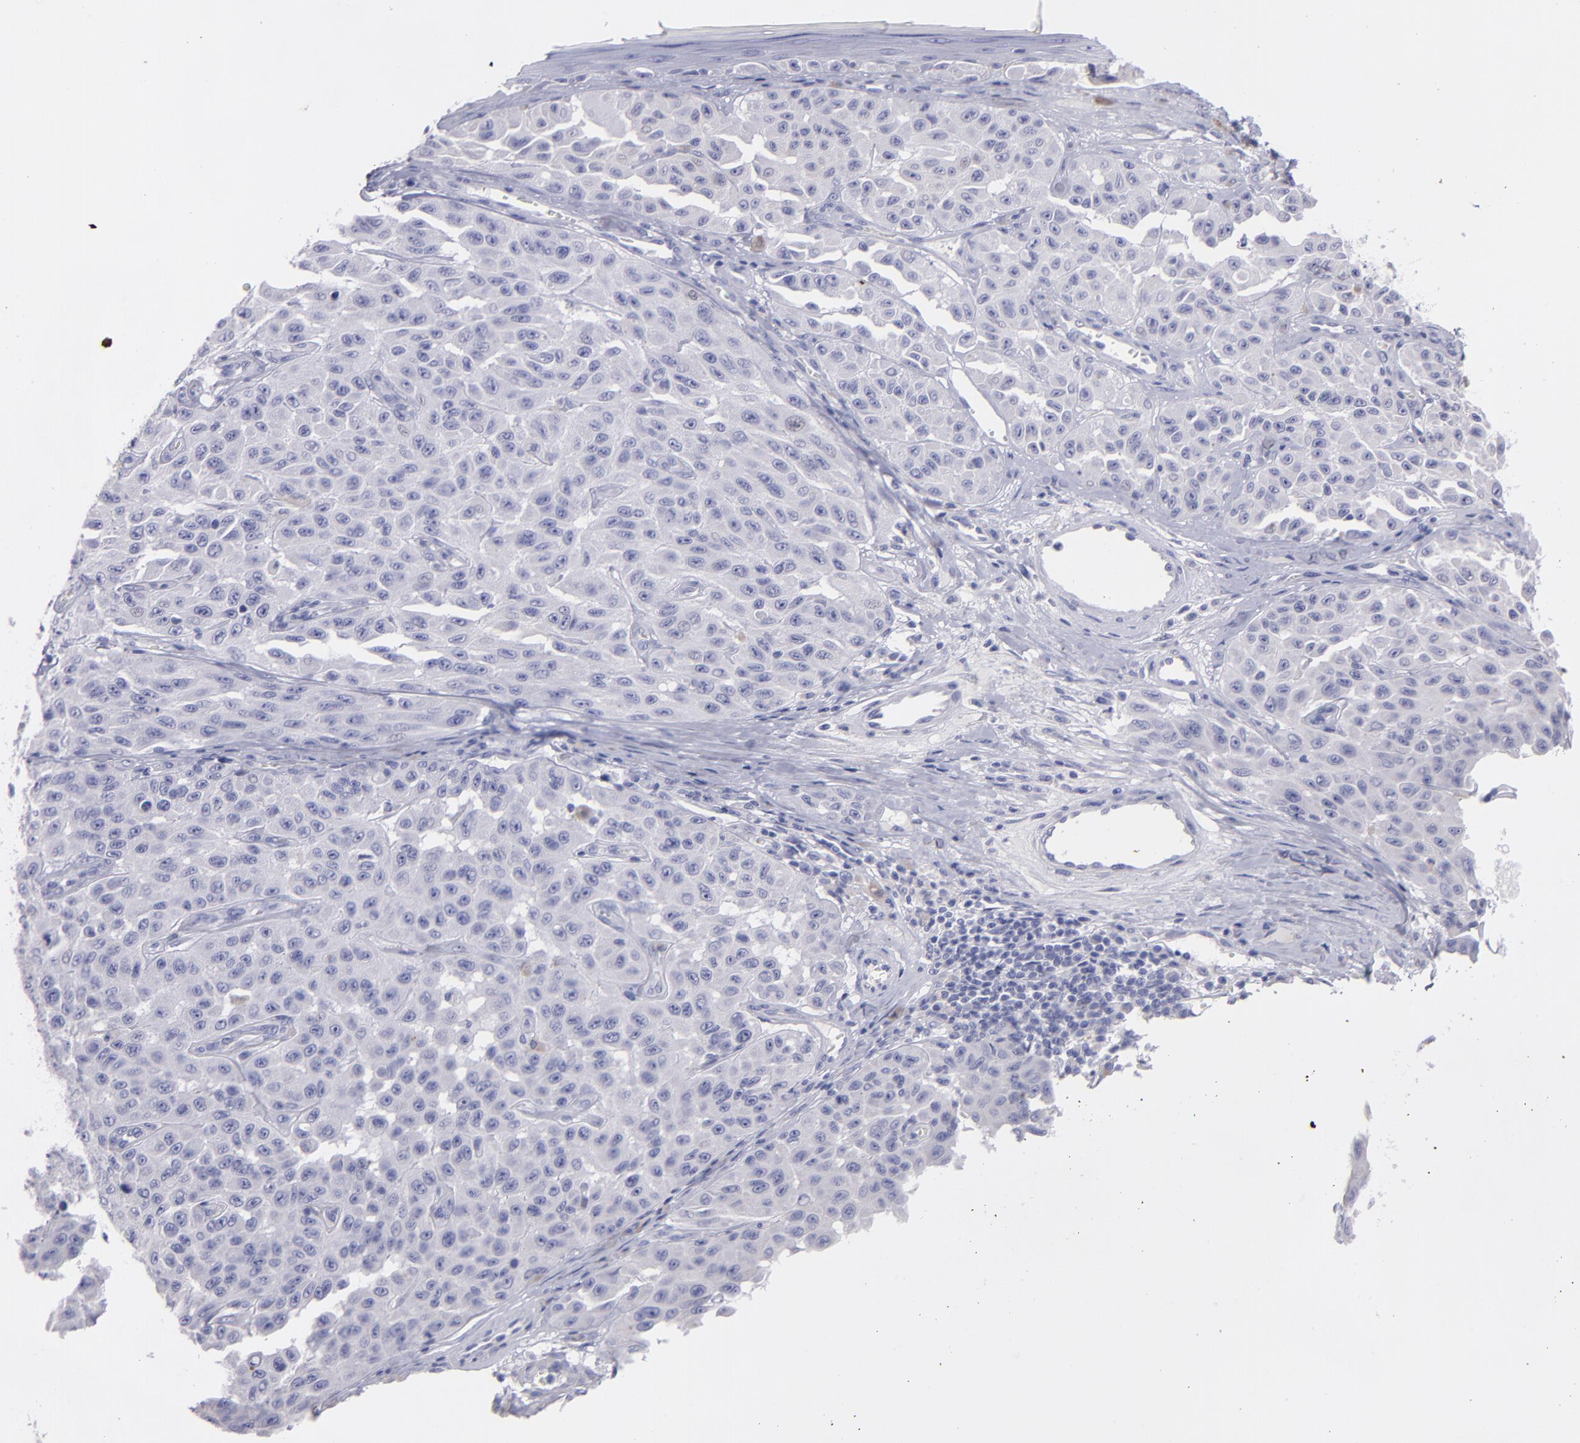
{"staining": {"intensity": "negative", "quantity": "none", "location": "none"}, "tissue": "melanoma", "cell_type": "Tumor cells", "image_type": "cancer", "snomed": [{"axis": "morphology", "description": "Malignant melanoma, NOS"}, {"axis": "topography", "description": "Skin"}], "caption": "Malignant melanoma was stained to show a protein in brown. There is no significant staining in tumor cells.", "gene": "SNAP25", "patient": {"sex": "male", "age": 30}}